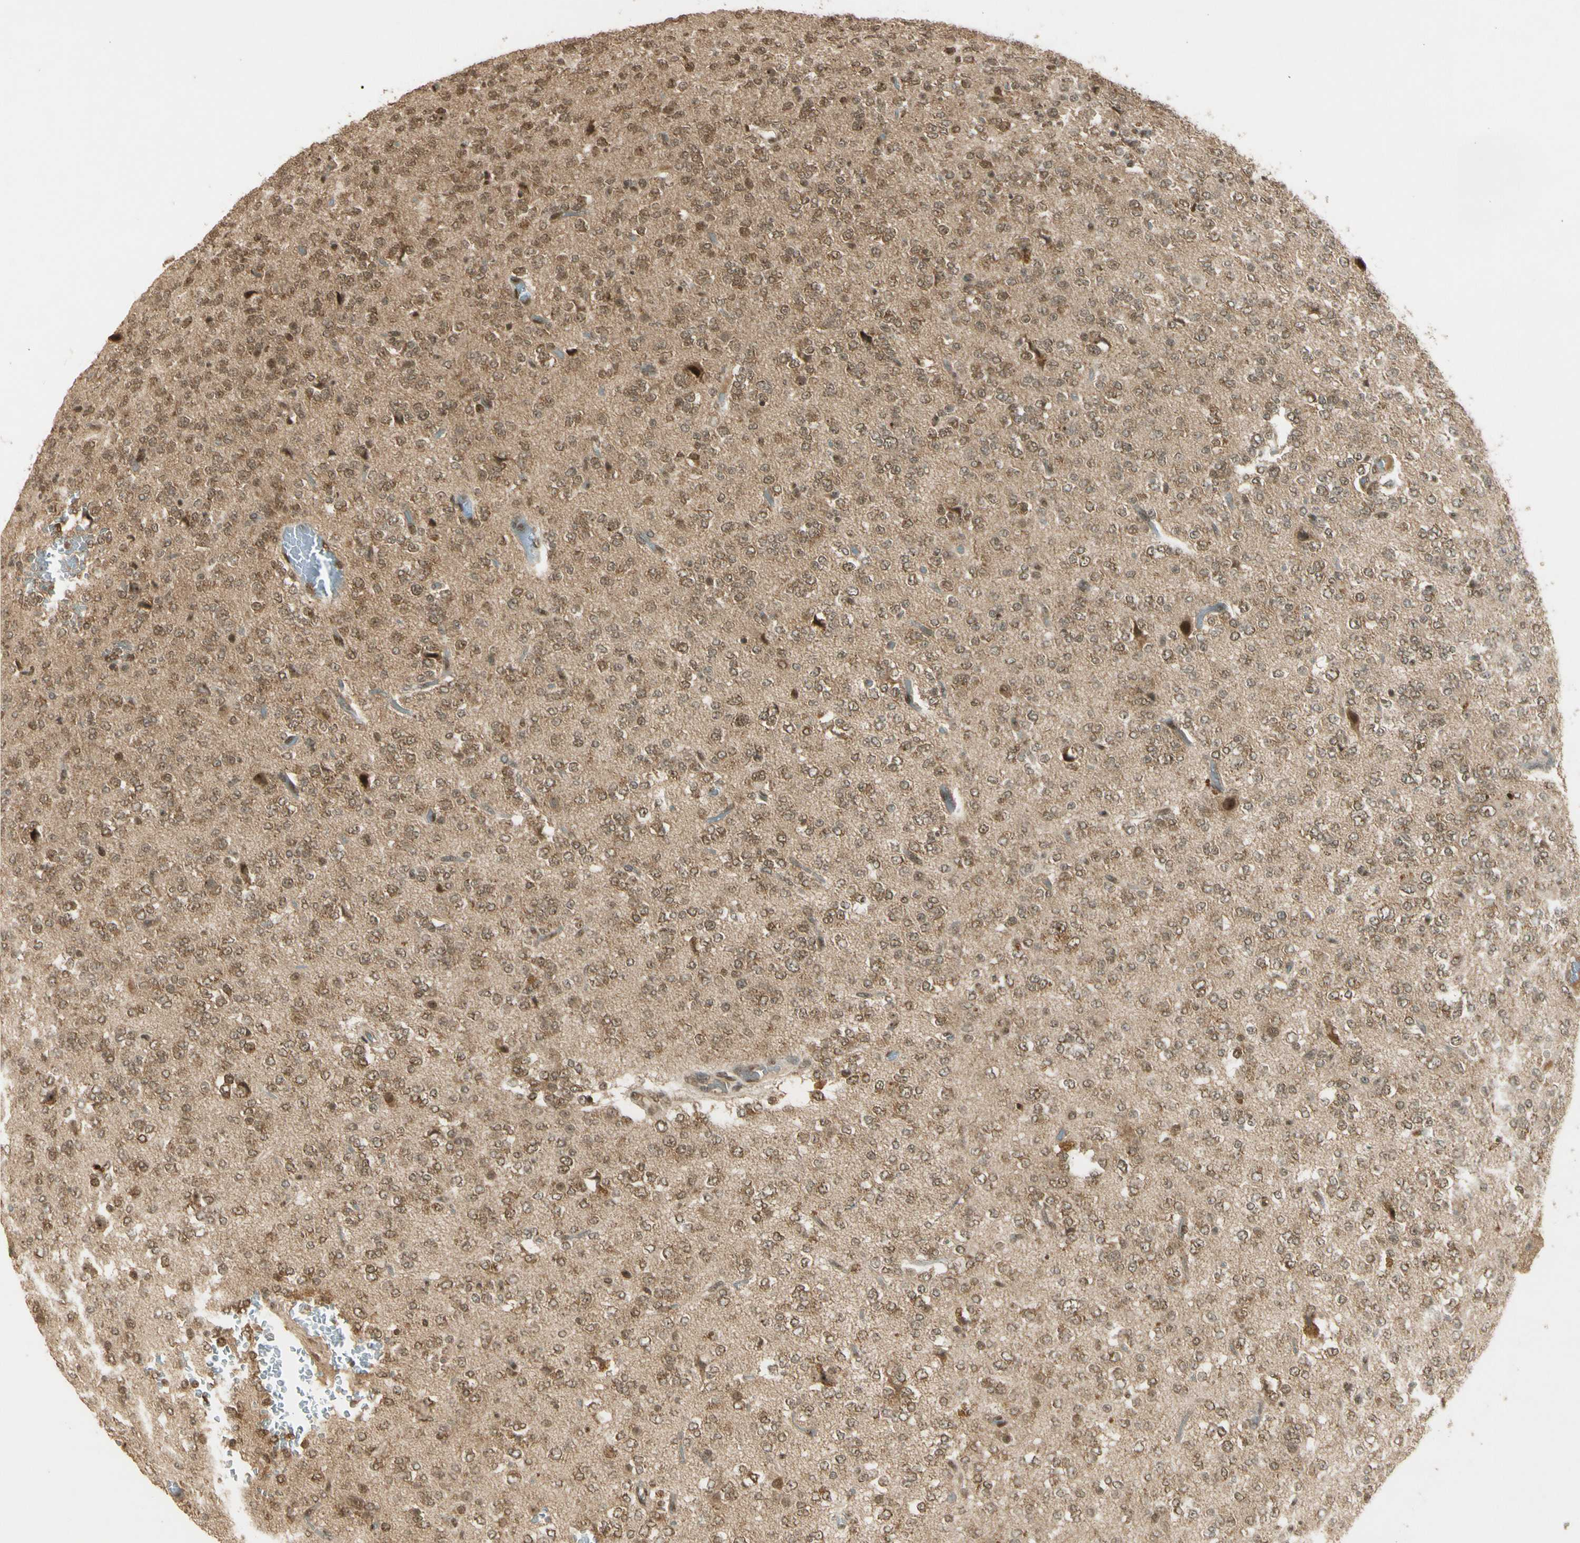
{"staining": {"intensity": "moderate", "quantity": ">75%", "location": "cytoplasmic/membranous,nuclear"}, "tissue": "glioma", "cell_type": "Tumor cells", "image_type": "cancer", "snomed": [{"axis": "morphology", "description": "Glioma, malignant, Low grade"}, {"axis": "topography", "description": "Brain"}], "caption": "A photomicrograph showing moderate cytoplasmic/membranous and nuclear staining in about >75% of tumor cells in glioma, as visualized by brown immunohistochemical staining.", "gene": "ZNF135", "patient": {"sex": "male", "age": 38}}